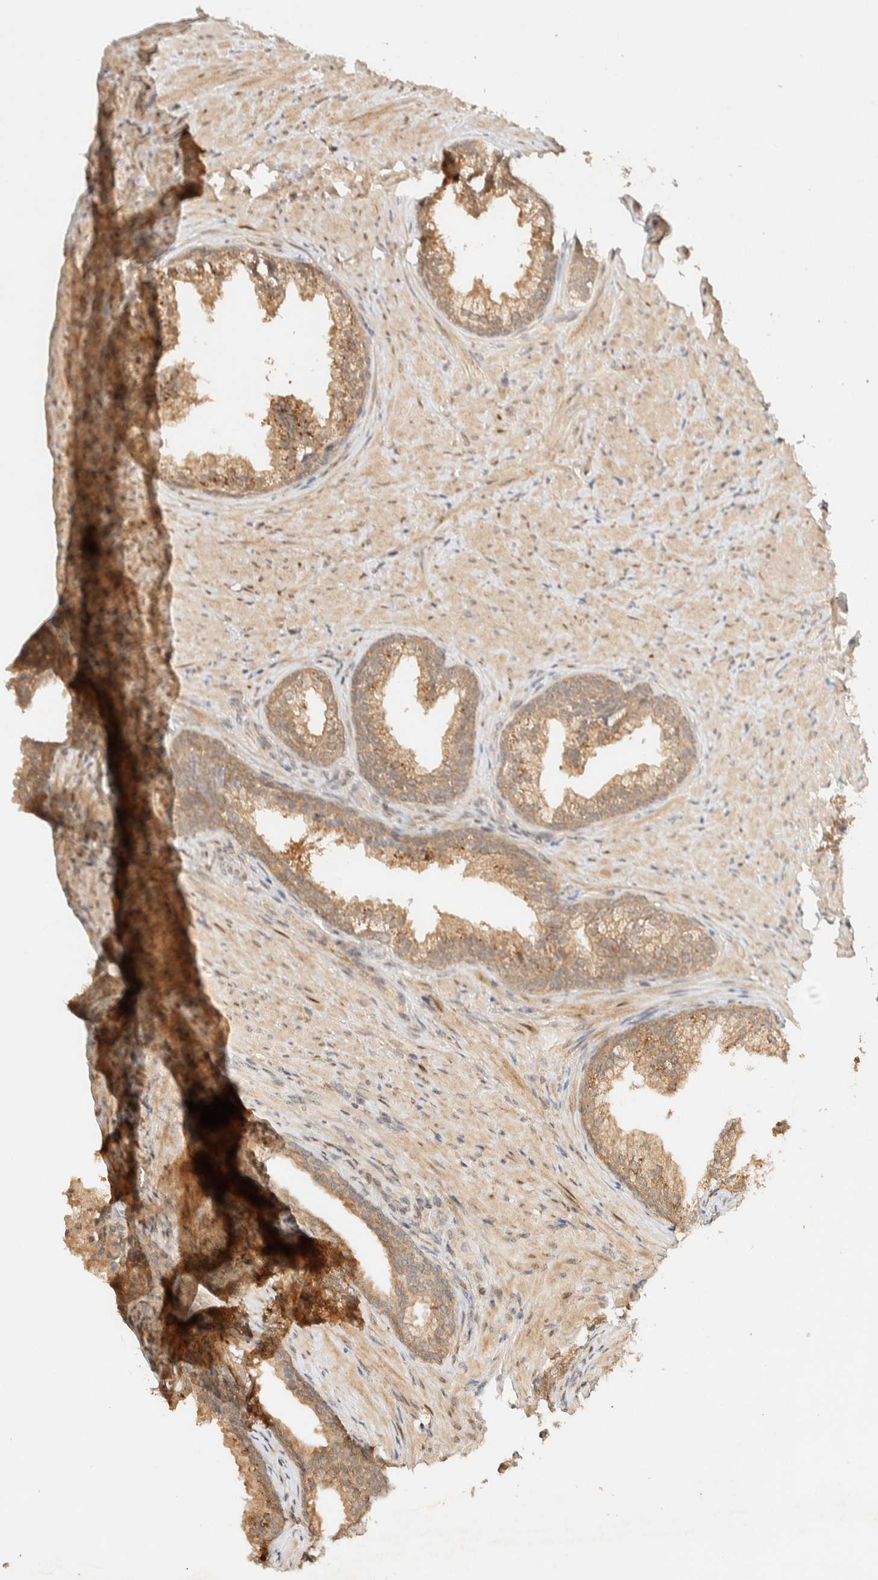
{"staining": {"intensity": "moderate", "quantity": ">75%", "location": "cytoplasmic/membranous"}, "tissue": "prostate", "cell_type": "Glandular cells", "image_type": "normal", "snomed": [{"axis": "morphology", "description": "Normal tissue, NOS"}, {"axis": "topography", "description": "Prostate"}], "caption": "High-magnification brightfield microscopy of unremarkable prostate stained with DAB (3,3'-diaminobenzidine) (brown) and counterstained with hematoxylin (blue). glandular cells exhibit moderate cytoplasmic/membranous positivity is appreciated in approximately>75% of cells.", "gene": "ZBTB34", "patient": {"sex": "male", "age": 76}}